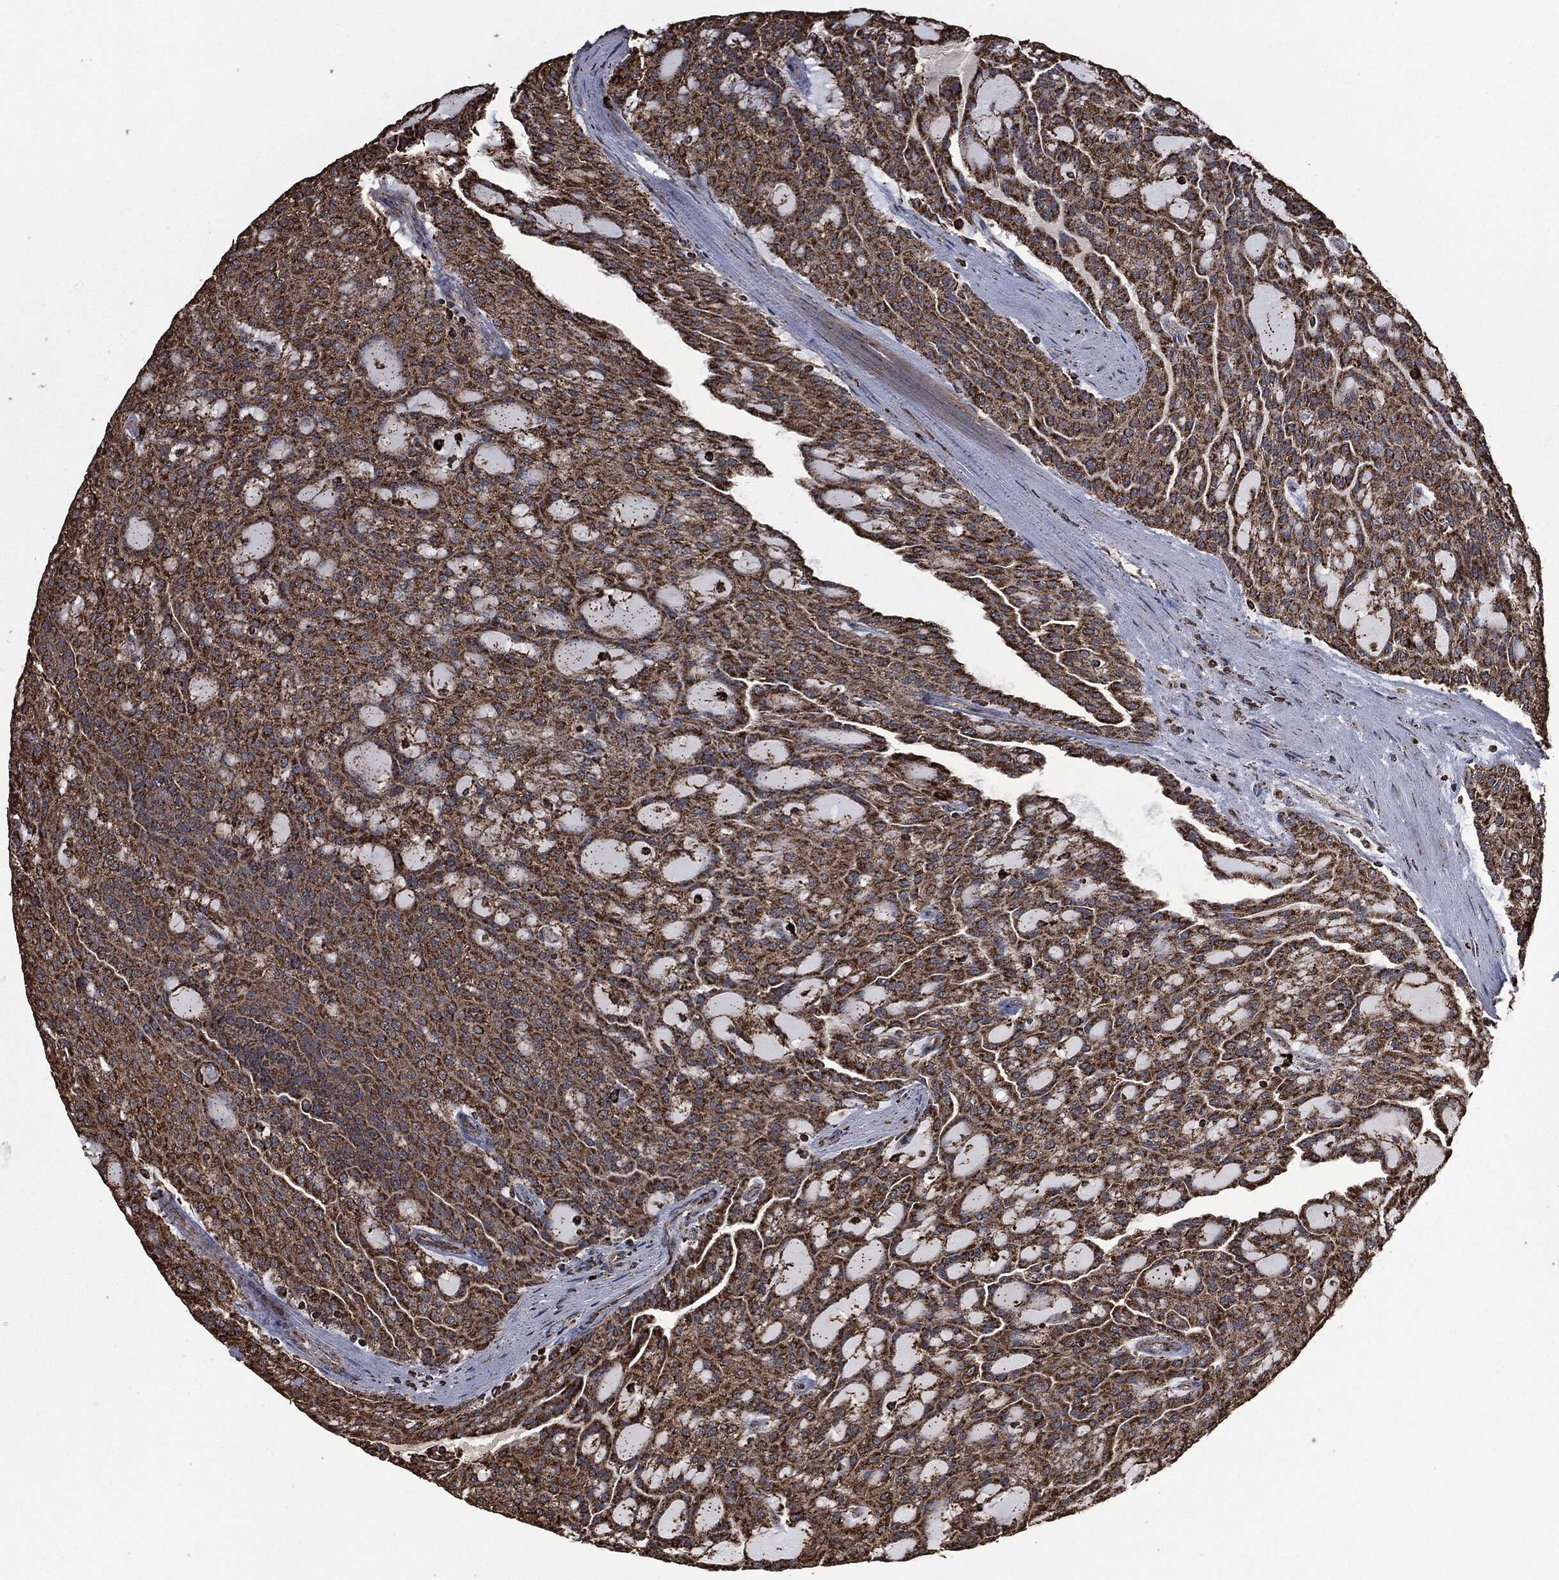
{"staining": {"intensity": "strong", "quantity": ">75%", "location": "cytoplasmic/membranous"}, "tissue": "renal cancer", "cell_type": "Tumor cells", "image_type": "cancer", "snomed": [{"axis": "morphology", "description": "Adenocarcinoma, NOS"}, {"axis": "topography", "description": "Kidney"}], "caption": "A photomicrograph showing strong cytoplasmic/membranous expression in about >75% of tumor cells in renal cancer, as visualized by brown immunohistochemical staining.", "gene": "LIG3", "patient": {"sex": "male", "age": 63}}